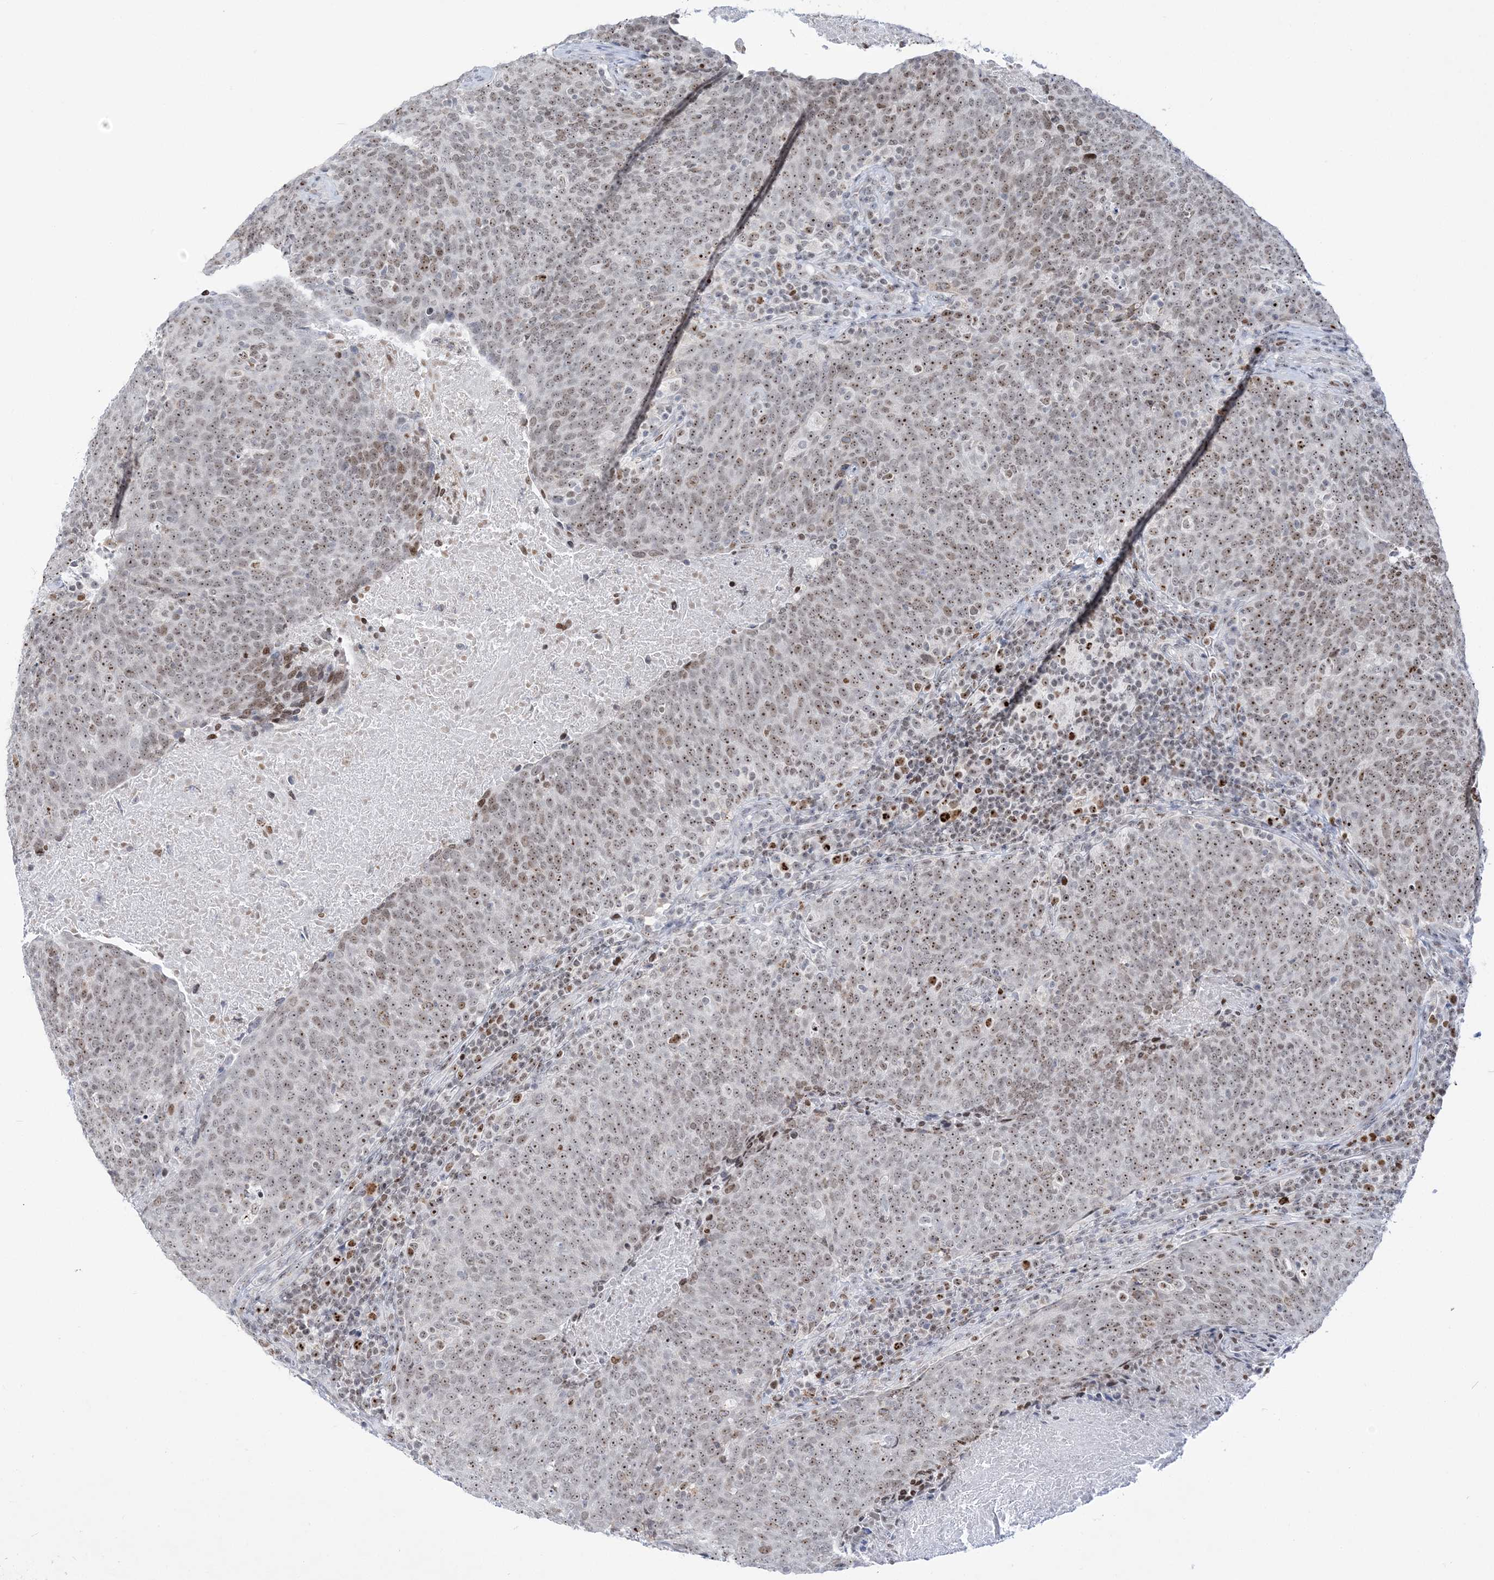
{"staining": {"intensity": "moderate", "quantity": ">75%", "location": "nuclear"}, "tissue": "head and neck cancer", "cell_type": "Tumor cells", "image_type": "cancer", "snomed": [{"axis": "morphology", "description": "Squamous cell carcinoma, NOS"}, {"axis": "morphology", "description": "Squamous cell carcinoma, metastatic, NOS"}, {"axis": "topography", "description": "Lymph node"}, {"axis": "topography", "description": "Head-Neck"}], "caption": "A brown stain highlights moderate nuclear expression of a protein in squamous cell carcinoma (head and neck) tumor cells.", "gene": "DDX21", "patient": {"sex": "male", "age": 62}}